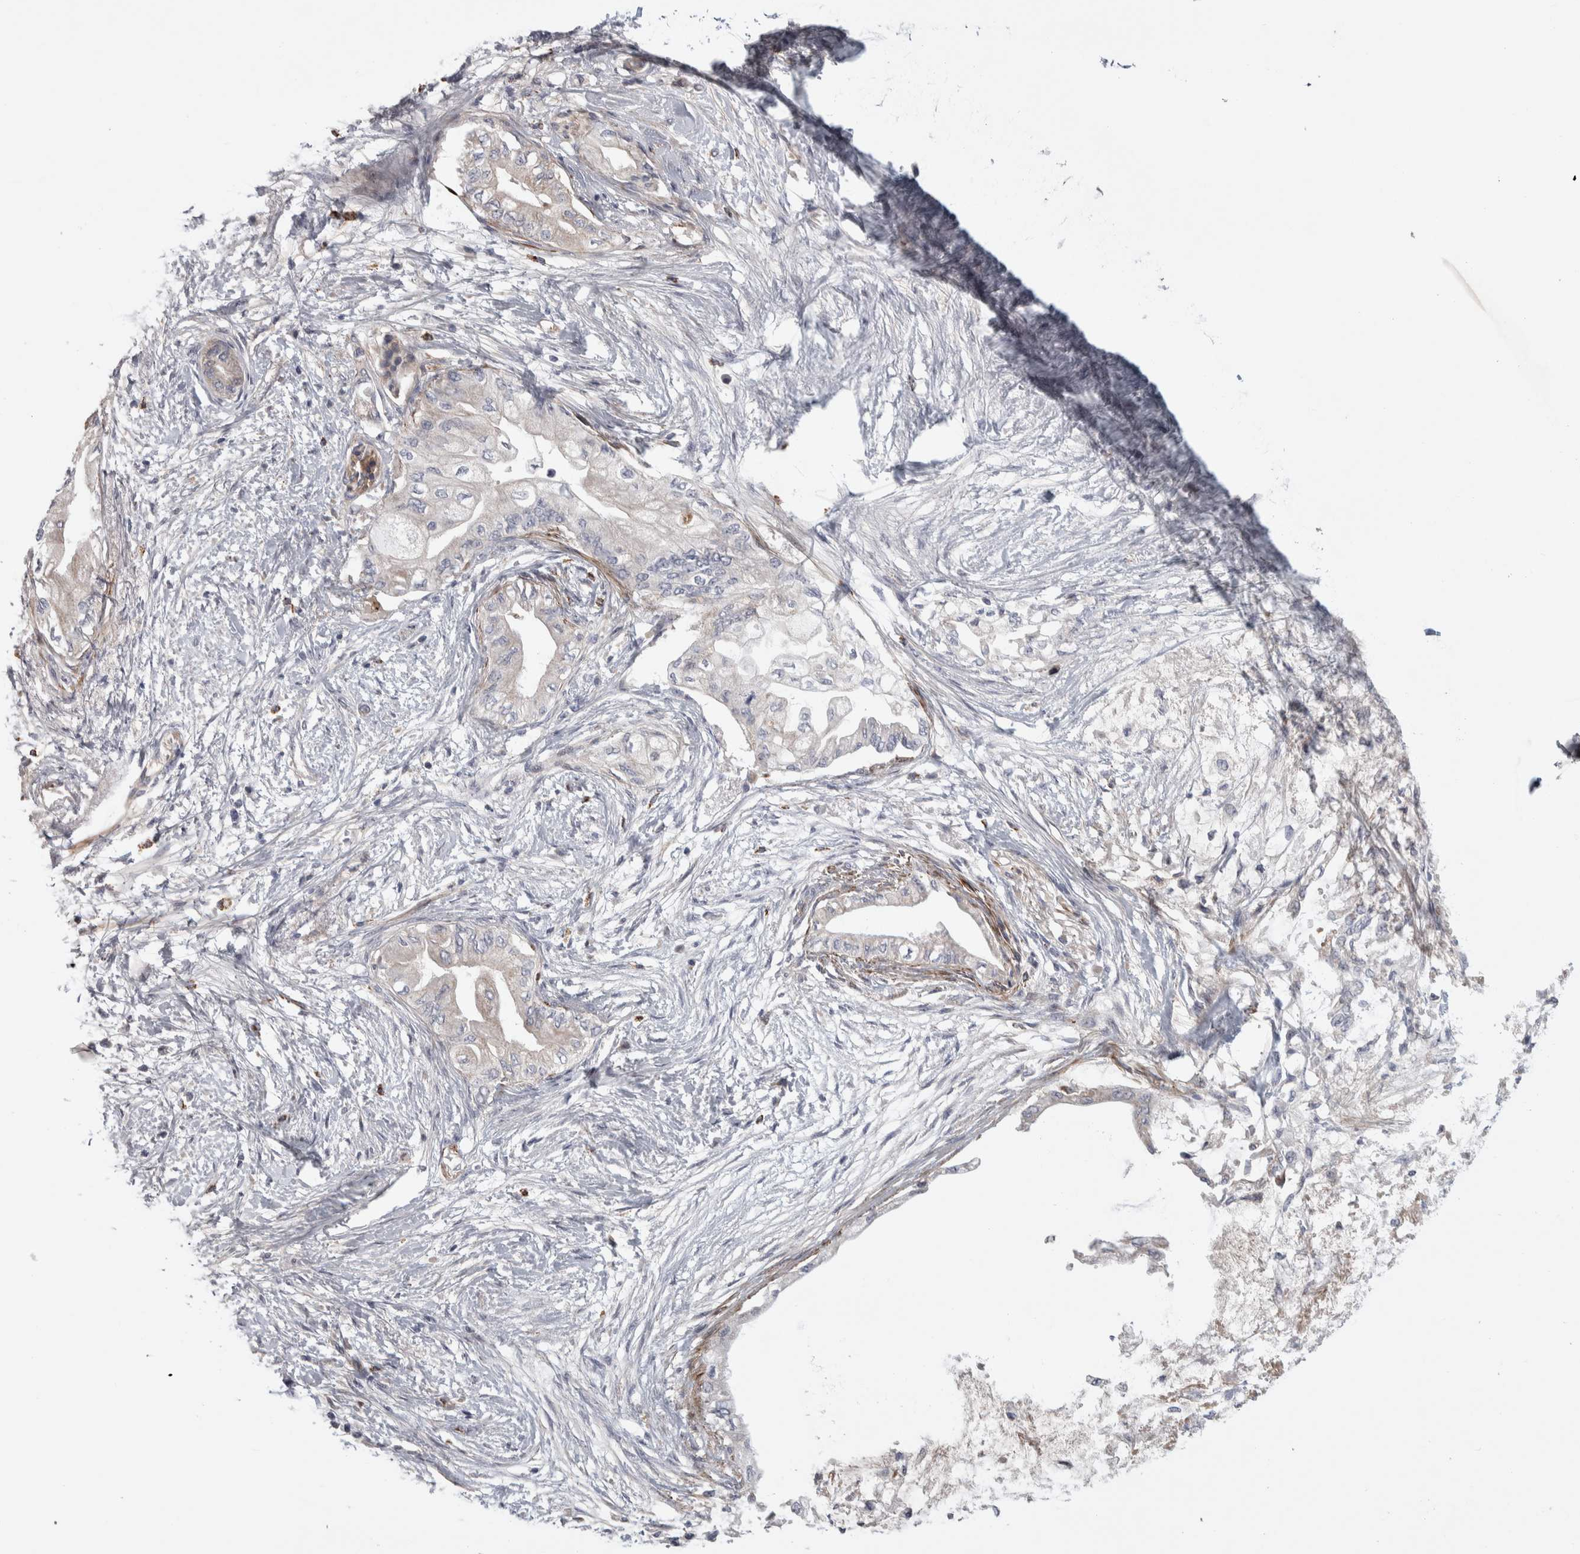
{"staining": {"intensity": "negative", "quantity": "none", "location": "none"}, "tissue": "pancreatic cancer", "cell_type": "Tumor cells", "image_type": "cancer", "snomed": [{"axis": "morphology", "description": "Normal tissue, NOS"}, {"axis": "morphology", "description": "Adenocarcinoma, NOS"}, {"axis": "topography", "description": "Pancreas"}, {"axis": "topography", "description": "Duodenum"}], "caption": "Immunohistochemistry (IHC) photomicrograph of human adenocarcinoma (pancreatic) stained for a protein (brown), which exhibits no expression in tumor cells. (IHC, brightfield microscopy, high magnification).", "gene": "PSMG3", "patient": {"sex": "female", "age": 60}}